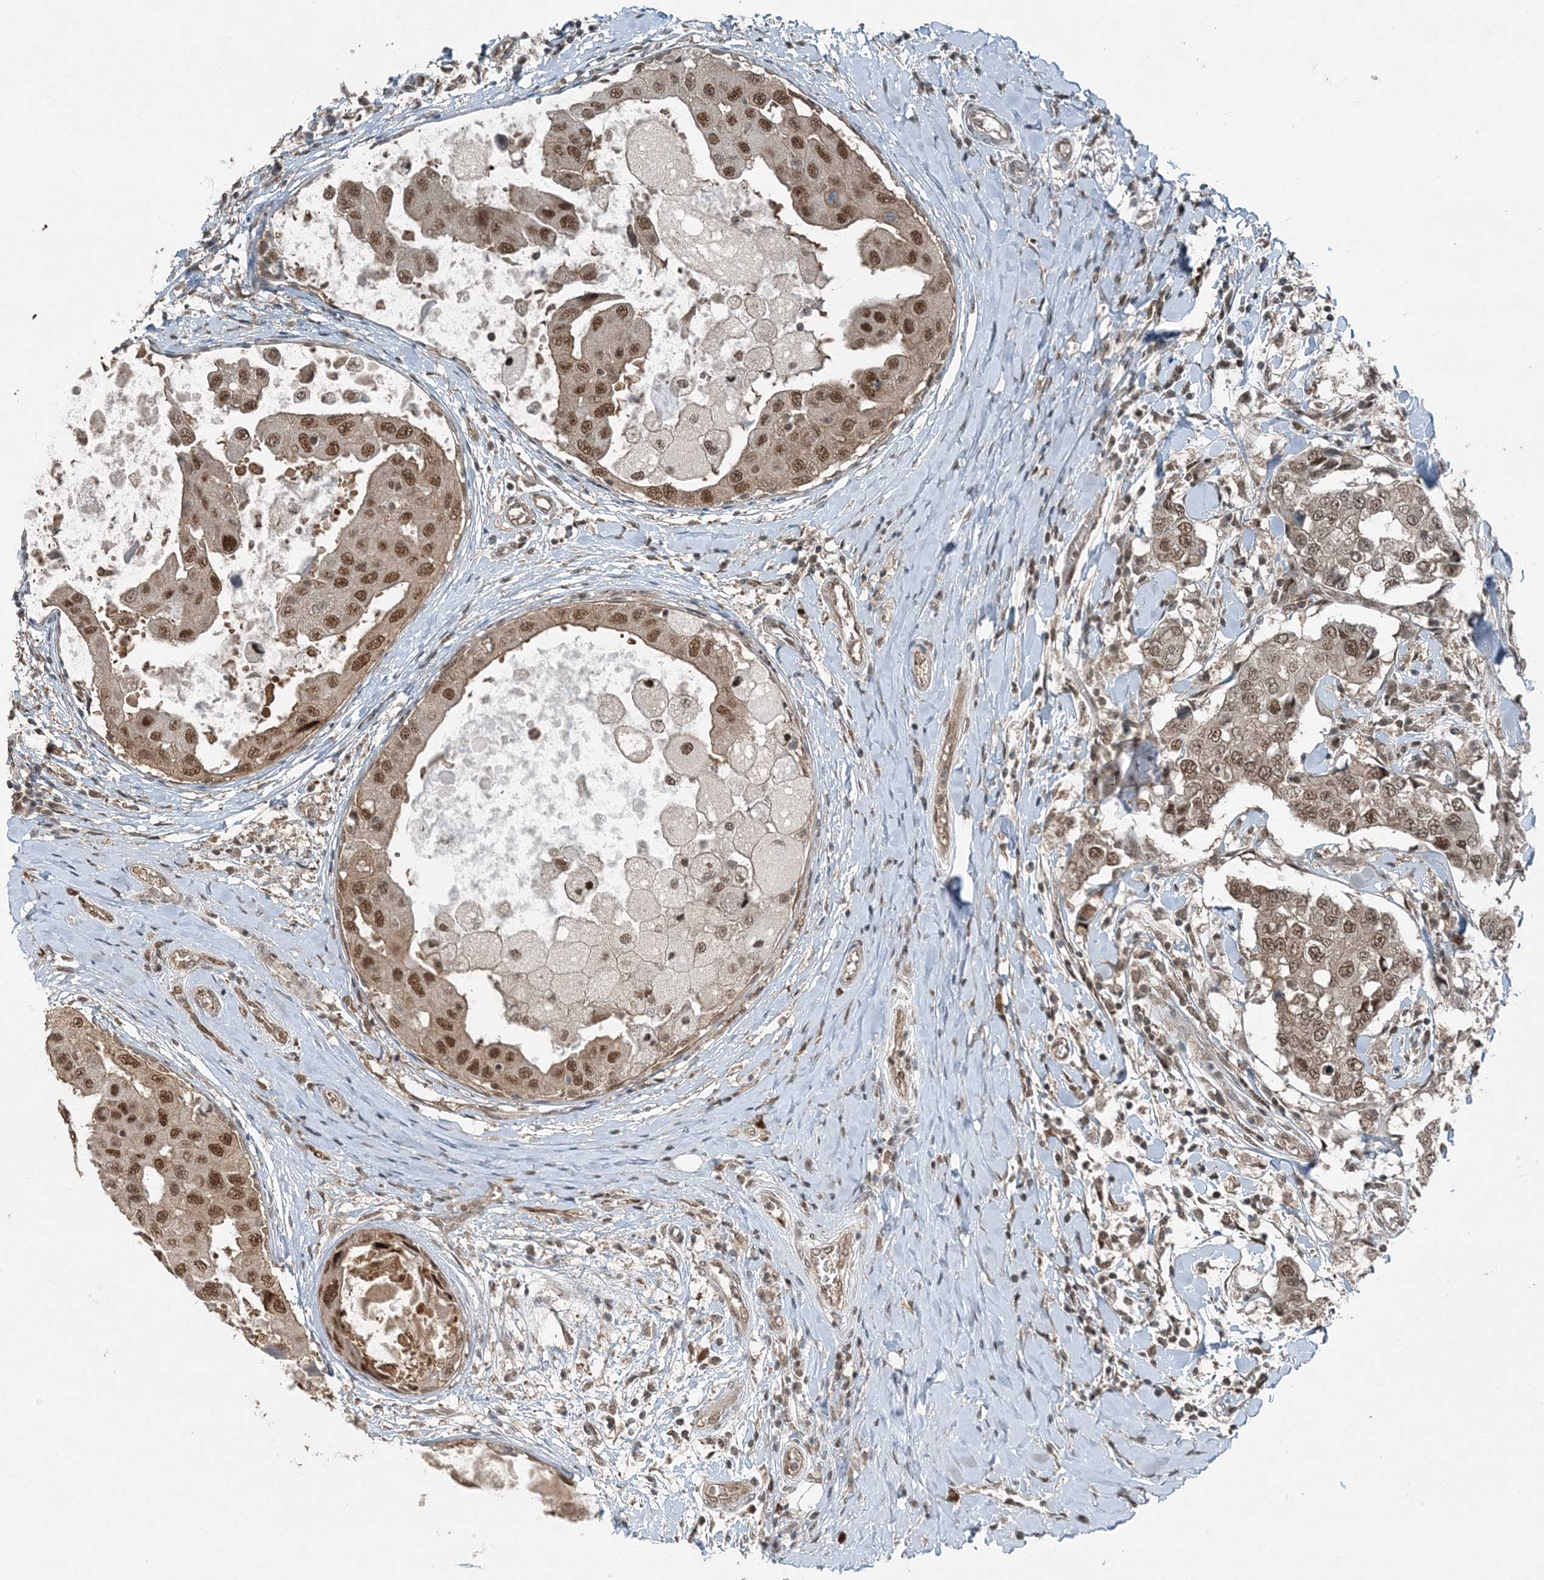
{"staining": {"intensity": "moderate", "quantity": ">75%", "location": "nuclear"}, "tissue": "breast cancer", "cell_type": "Tumor cells", "image_type": "cancer", "snomed": [{"axis": "morphology", "description": "Duct carcinoma"}, {"axis": "topography", "description": "Breast"}], "caption": "This image displays immunohistochemistry (IHC) staining of breast infiltrating ductal carcinoma, with medium moderate nuclear expression in about >75% of tumor cells.", "gene": "COPS7B", "patient": {"sex": "female", "age": 27}}